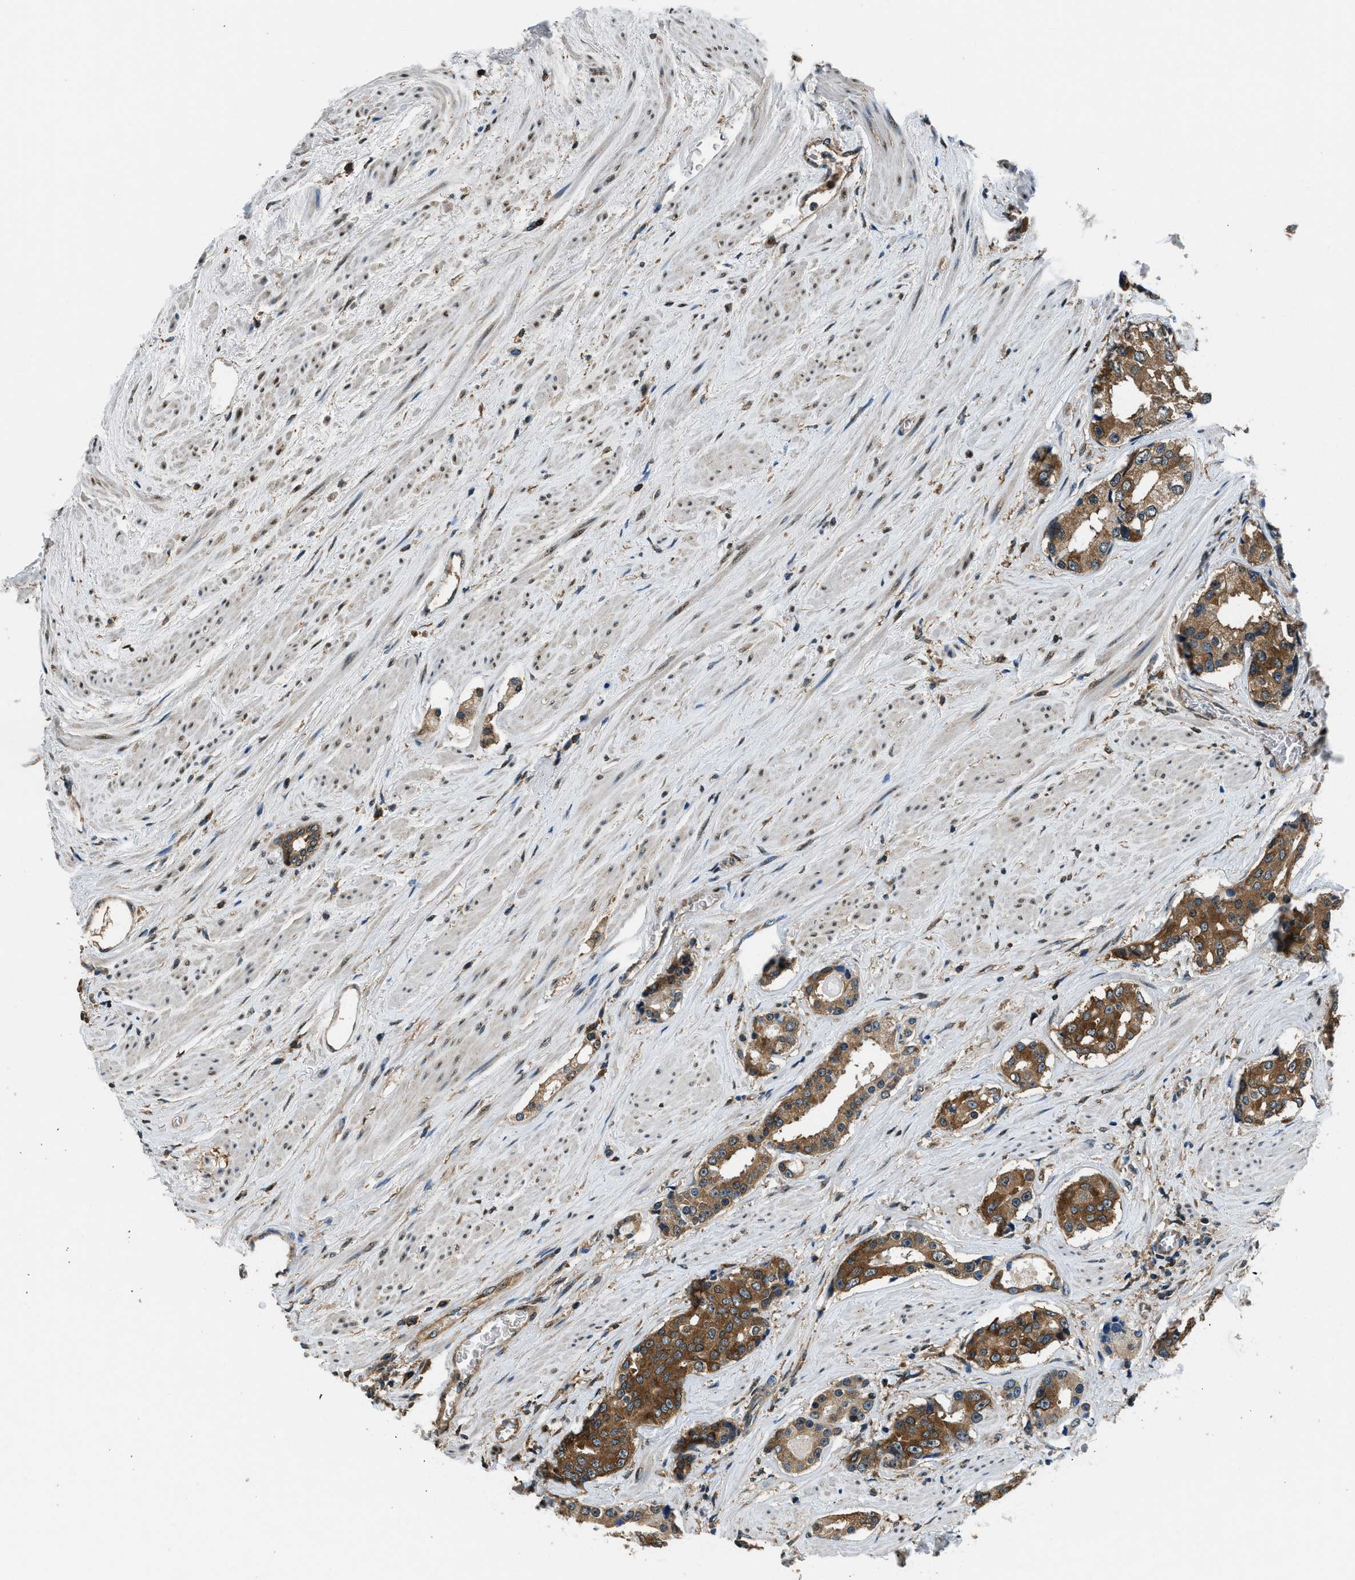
{"staining": {"intensity": "moderate", "quantity": ">75%", "location": "cytoplasmic/membranous"}, "tissue": "prostate cancer", "cell_type": "Tumor cells", "image_type": "cancer", "snomed": [{"axis": "morphology", "description": "Adenocarcinoma, High grade"}, {"axis": "topography", "description": "Prostate"}], "caption": "Prostate high-grade adenocarcinoma tissue reveals moderate cytoplasmic/membranous expression in about >75% of tumor cells, visualized by immunohistochemistry.", "gene": "ARFGAP2", "patient": {"sex": "male", "age": 71}}